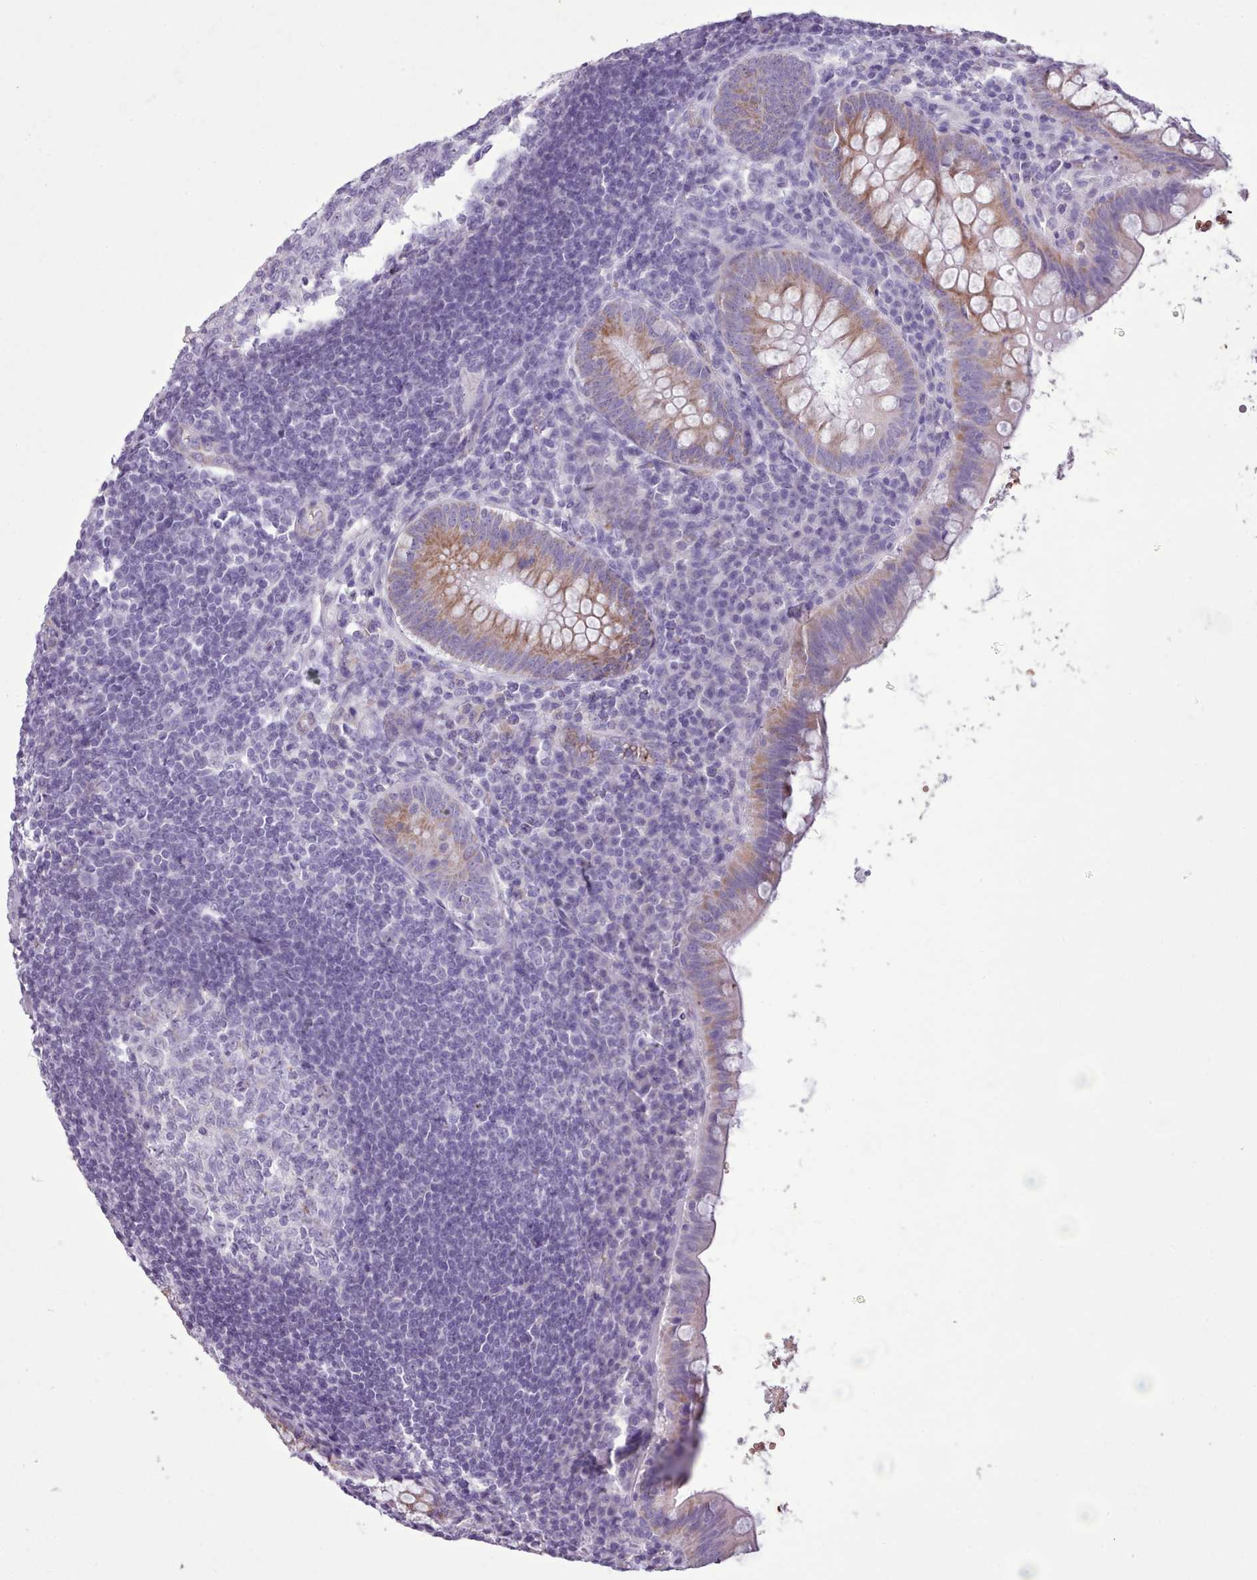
{"staining": {"intensity": "moderate", "quantity": ">75%", "location": "cytoplasmic/membranous"}, "tissue": "appendix", "cell_type": "Glandular cells", "image_type": "normal", "snomed": [{"axis": "morphology", "description": "Normal tissue, NOS"}, {"axis": "topography", "description": "Appendix"}], "caption": "Protein expression analysis of benign appendix exhibits moderate cytoplasmic/membranous expression in about >75% of glandular cells. (IHC, brightfield microscopy, high magnification).", "gene": "AK4P3", "patient": {"sex": "female", "age": 33}}